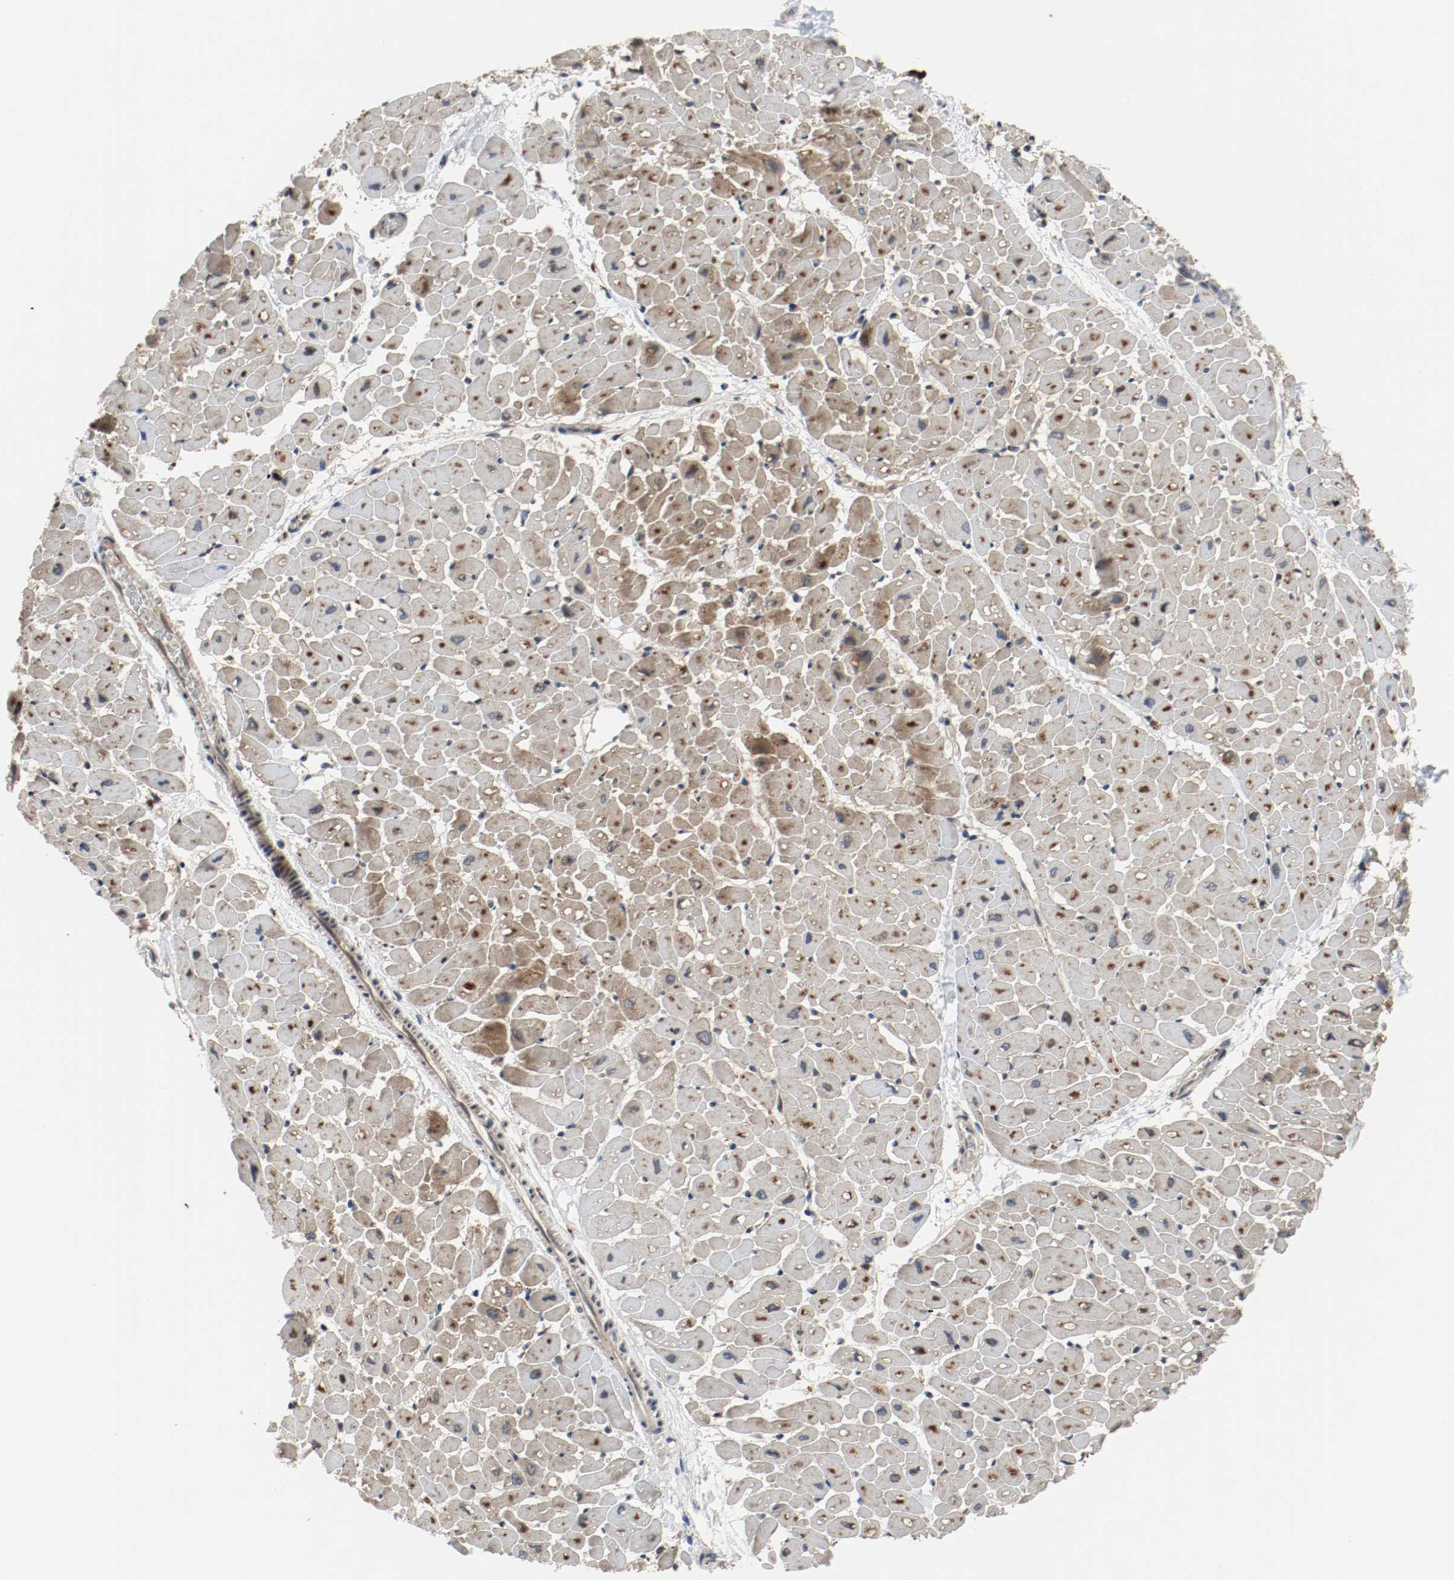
{"staining": {"intensity": "moderate", "quantity": ">75%", "location": "cytoplasmic/membranous"}, "tissue": "heart muscle", "cell_type": "Cardiomyocytes", "image_type": "normal", "snomed": [{"axis": "morphology", "description": "Normal tissue, NOS"}, {"axis": "topography", "description": "Heart"}], "caption": "High-power microscopy captured an IHC photomicrograph of normal heart muscle, revealing moderate cytoplasmic/membranous staining in approximately >75% of cardiomyocytes.", "gene": "LAMP2", "patient": {"sex": "male", "age": 45}}